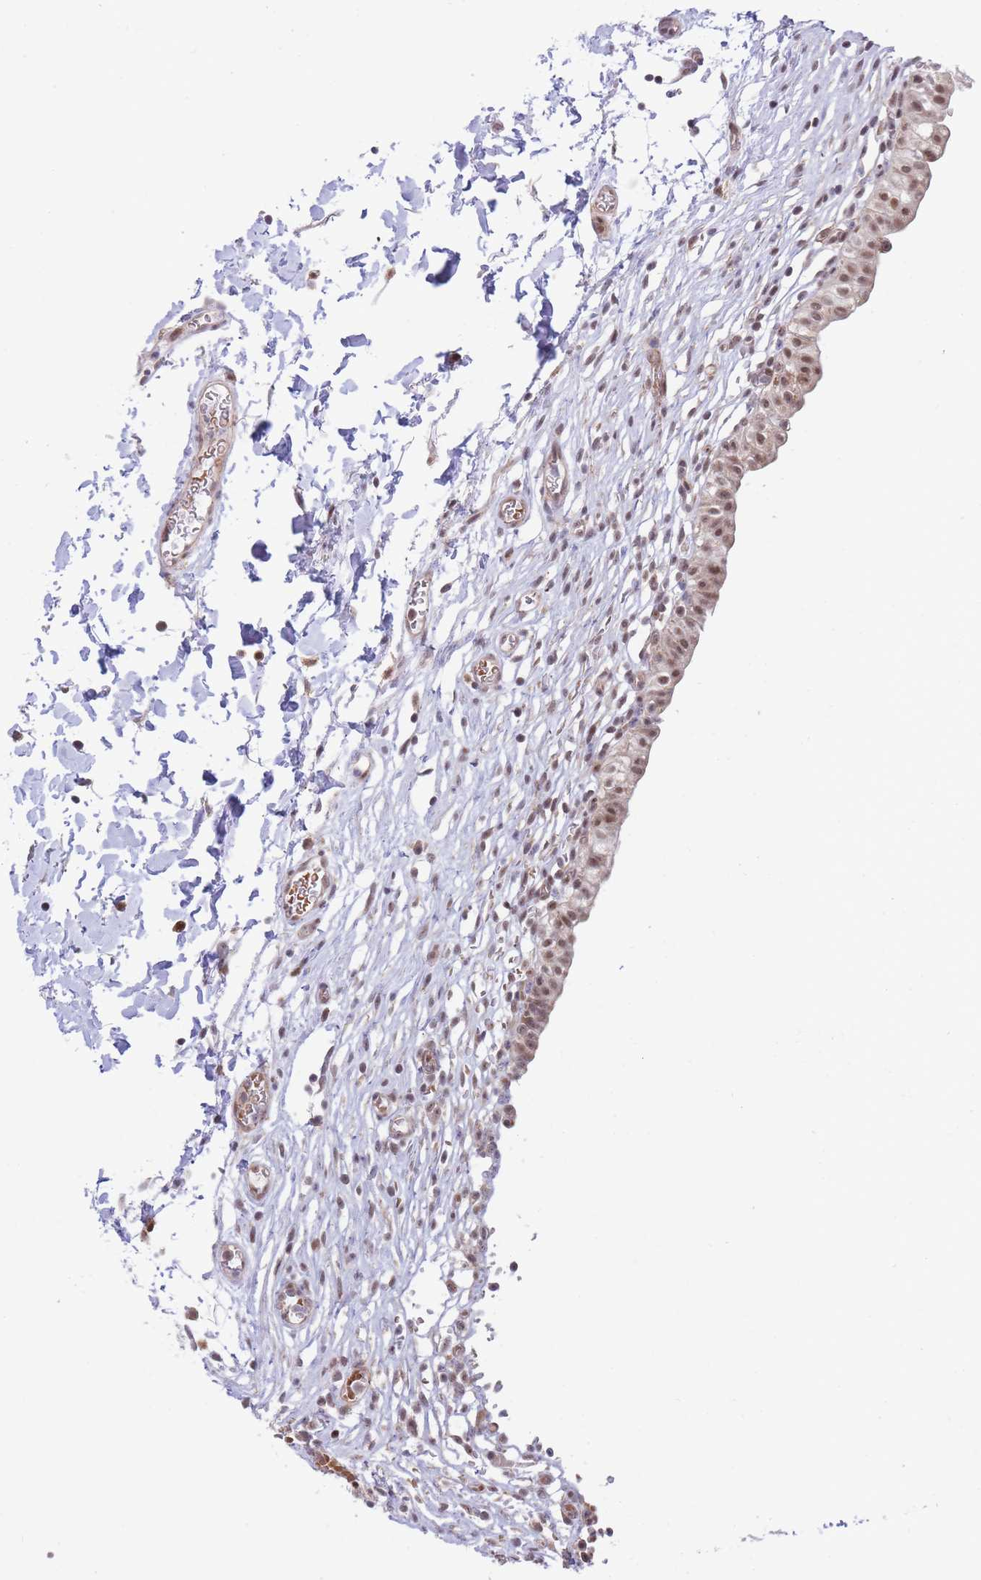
{"staining": {"intensity": "moderate", "quantity": ">75%", "location": "cytoplasmic/membranous,nuclear"}, "tissue": "urinary bladder", "cell_type": "Urothelial cells", "image_type": "normal", "snomed": [{"axis": "morphology", "description": "Normal tissue, NOS"}, {"axis": "topography", "description": "Urinary bladder"}, {"axis": "topography", "description": "Peripheral nerve tissue"}], "caption": "Immunohistochemical staining of normal urinary bladder demonstrates moderate cytoplasmic/membranous,nuclear protein staining in approximately >75% of urothelial cells.", "gene": "BOD1L1", "patient": {"sex": "male", "age": 55}}